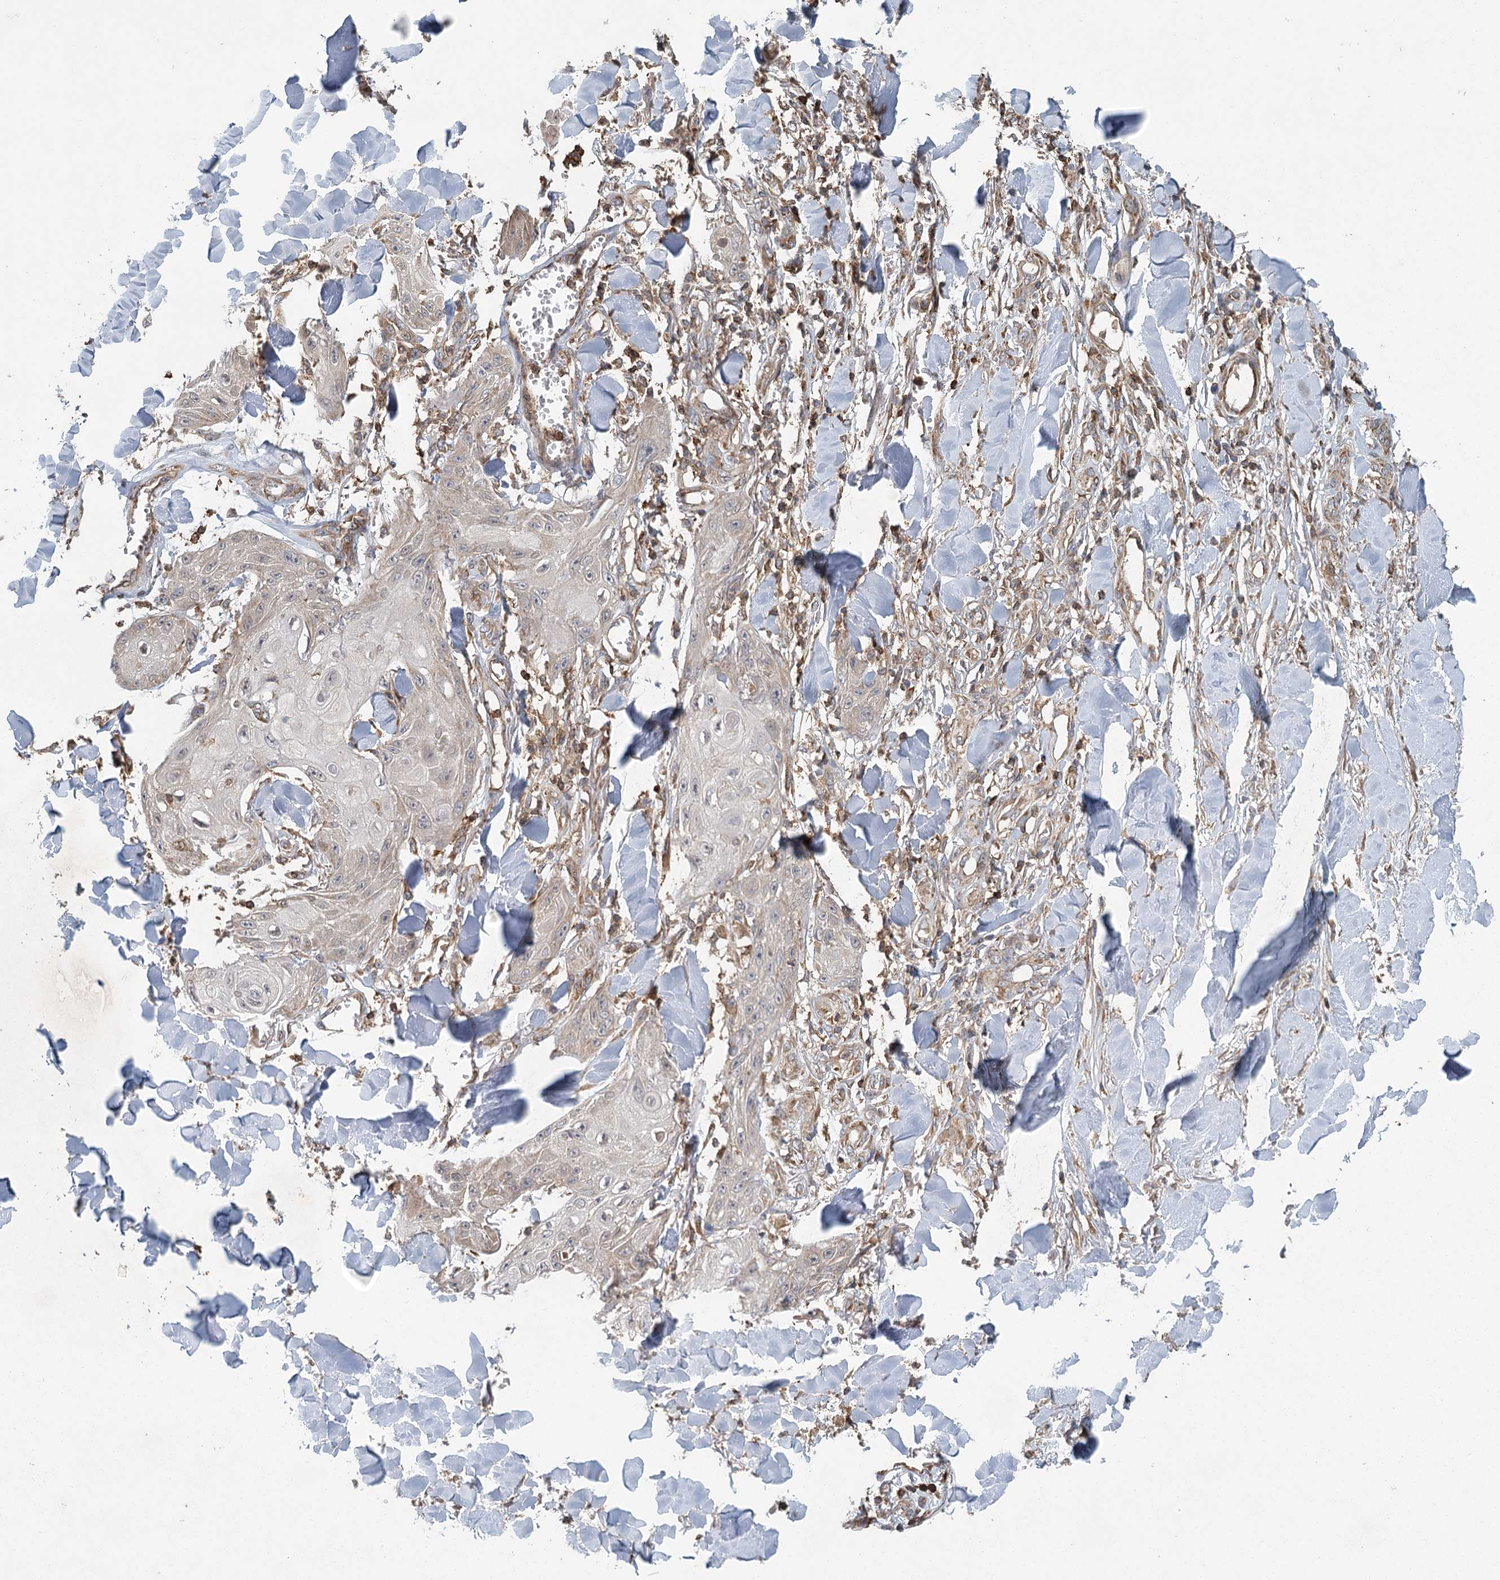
{"staining": {"intensity": "negative", "quantity": "none", "location": "none"}, "tissue": "skin cancer", "cell_type": "Tumor cells", "image_type": "cancer", "snomed": [{"axis": "morphology", "description": "Squamous cell carcinoma, NOS"}, {"axis": "topography", "description": "Skin"}], "caption": "Immunohistochemistry micrograph of skin squamous cell carcinoma stained for a protein (brown), which shows no expression in tumor cells.", "gene": "PLEKHA7", "patient": {"sex": "male", "age": 74}}